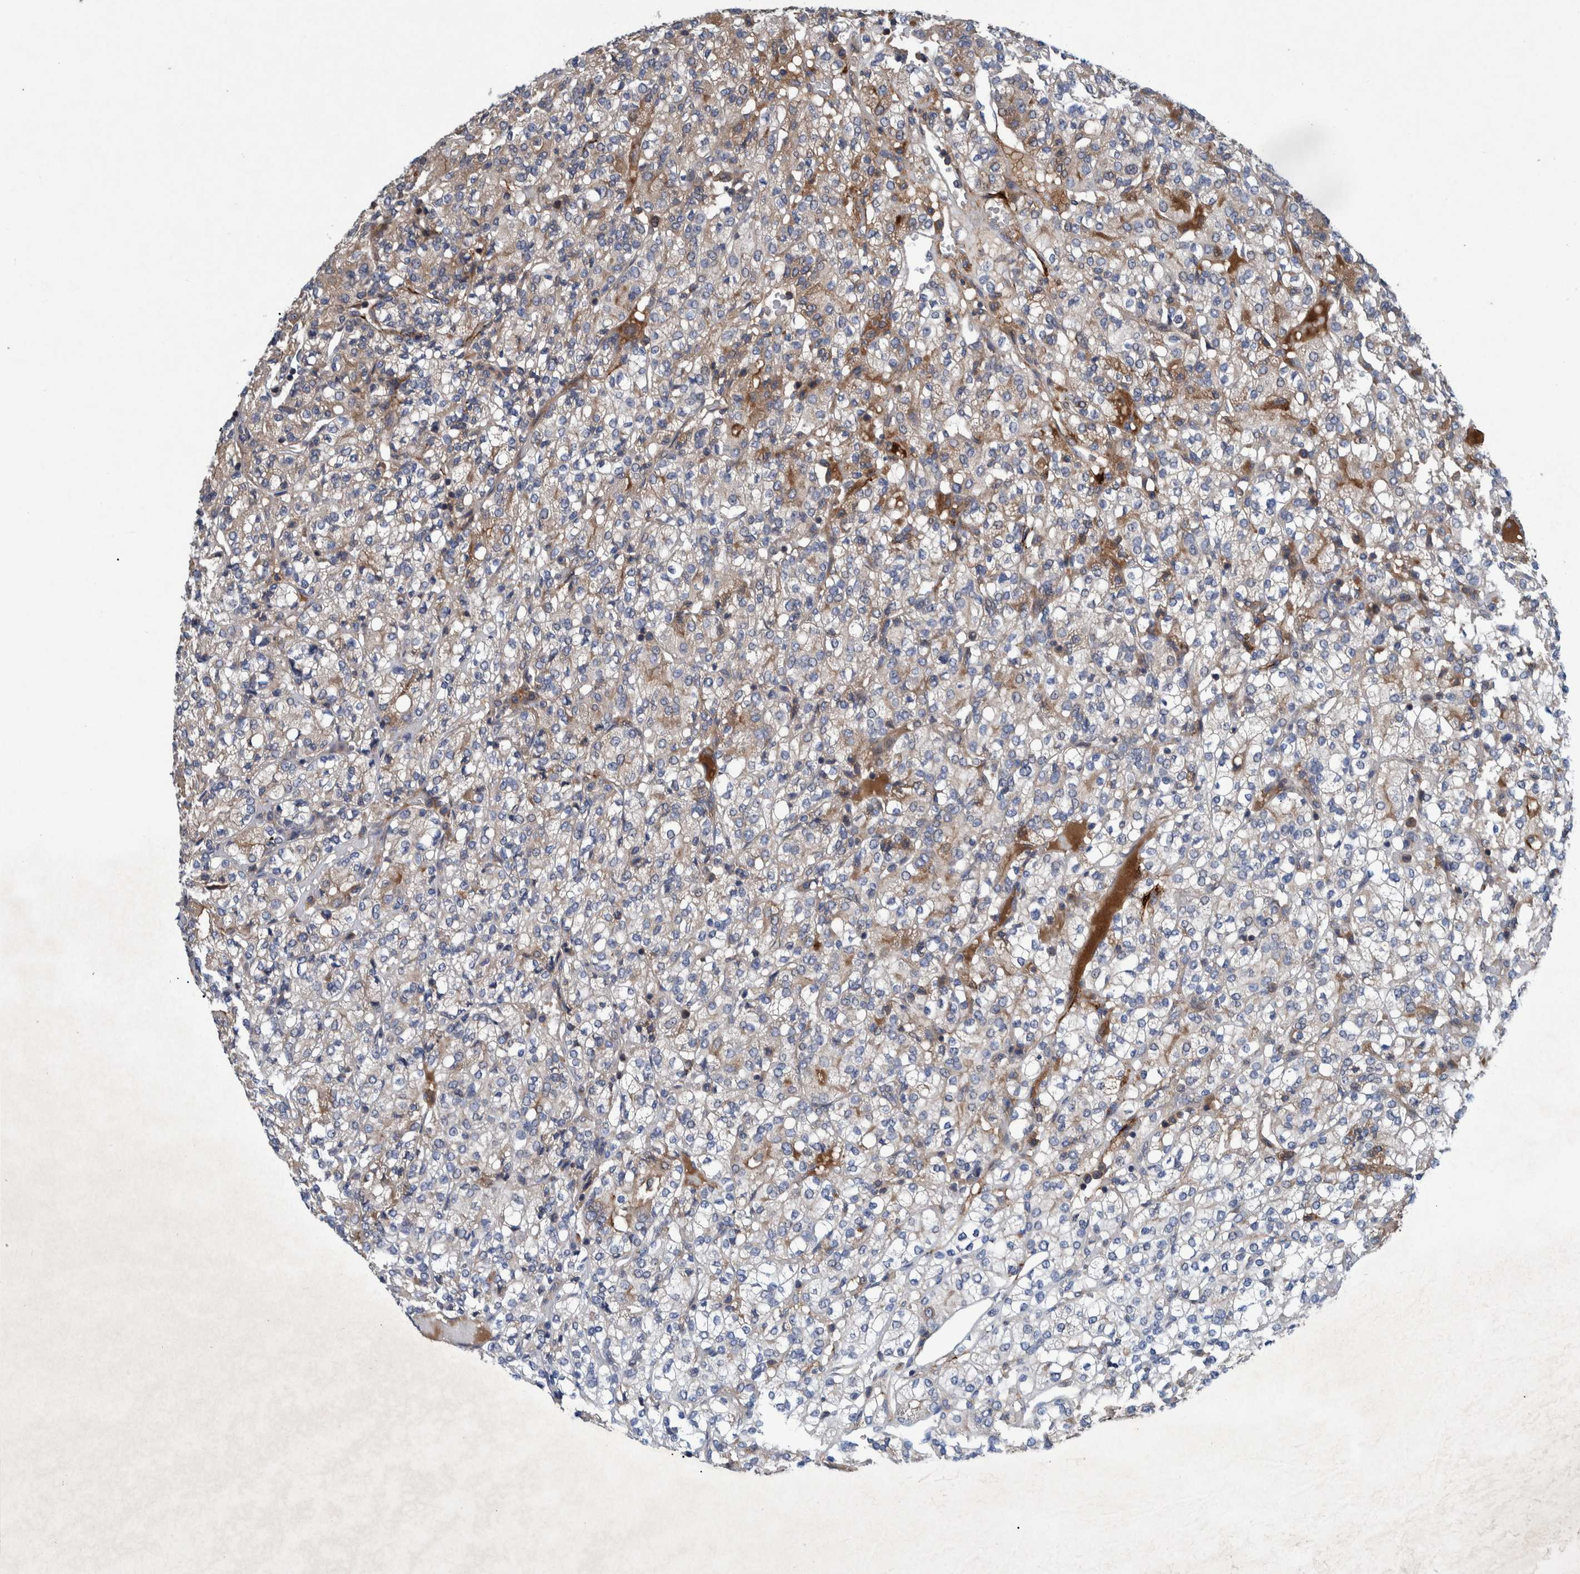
{"staining": {"intensity": "negative", "quantity": "none", "location": "none"}, "tissue": "renal cancer", "cell_type": "Tumor cells", "image_type": "cancer", "snomed": [{"axis": "morphology", "description": "Adenocarcinoma, NOS"}, {"axis": "topography", "description": "Kidney"}], "caption": "Immunohistochemical staining of adenocarcinoma (renal) exhibits no significant expression in tumor cells. Brightfield microscopy of immunohistochemistry stained with DAB (3,3'-diaminobenzidine) (brown) and hematoxylin (blue), captured at high magnification.", "gene": "ITIH3", "patient": {"sex": "male", "age": 77}}